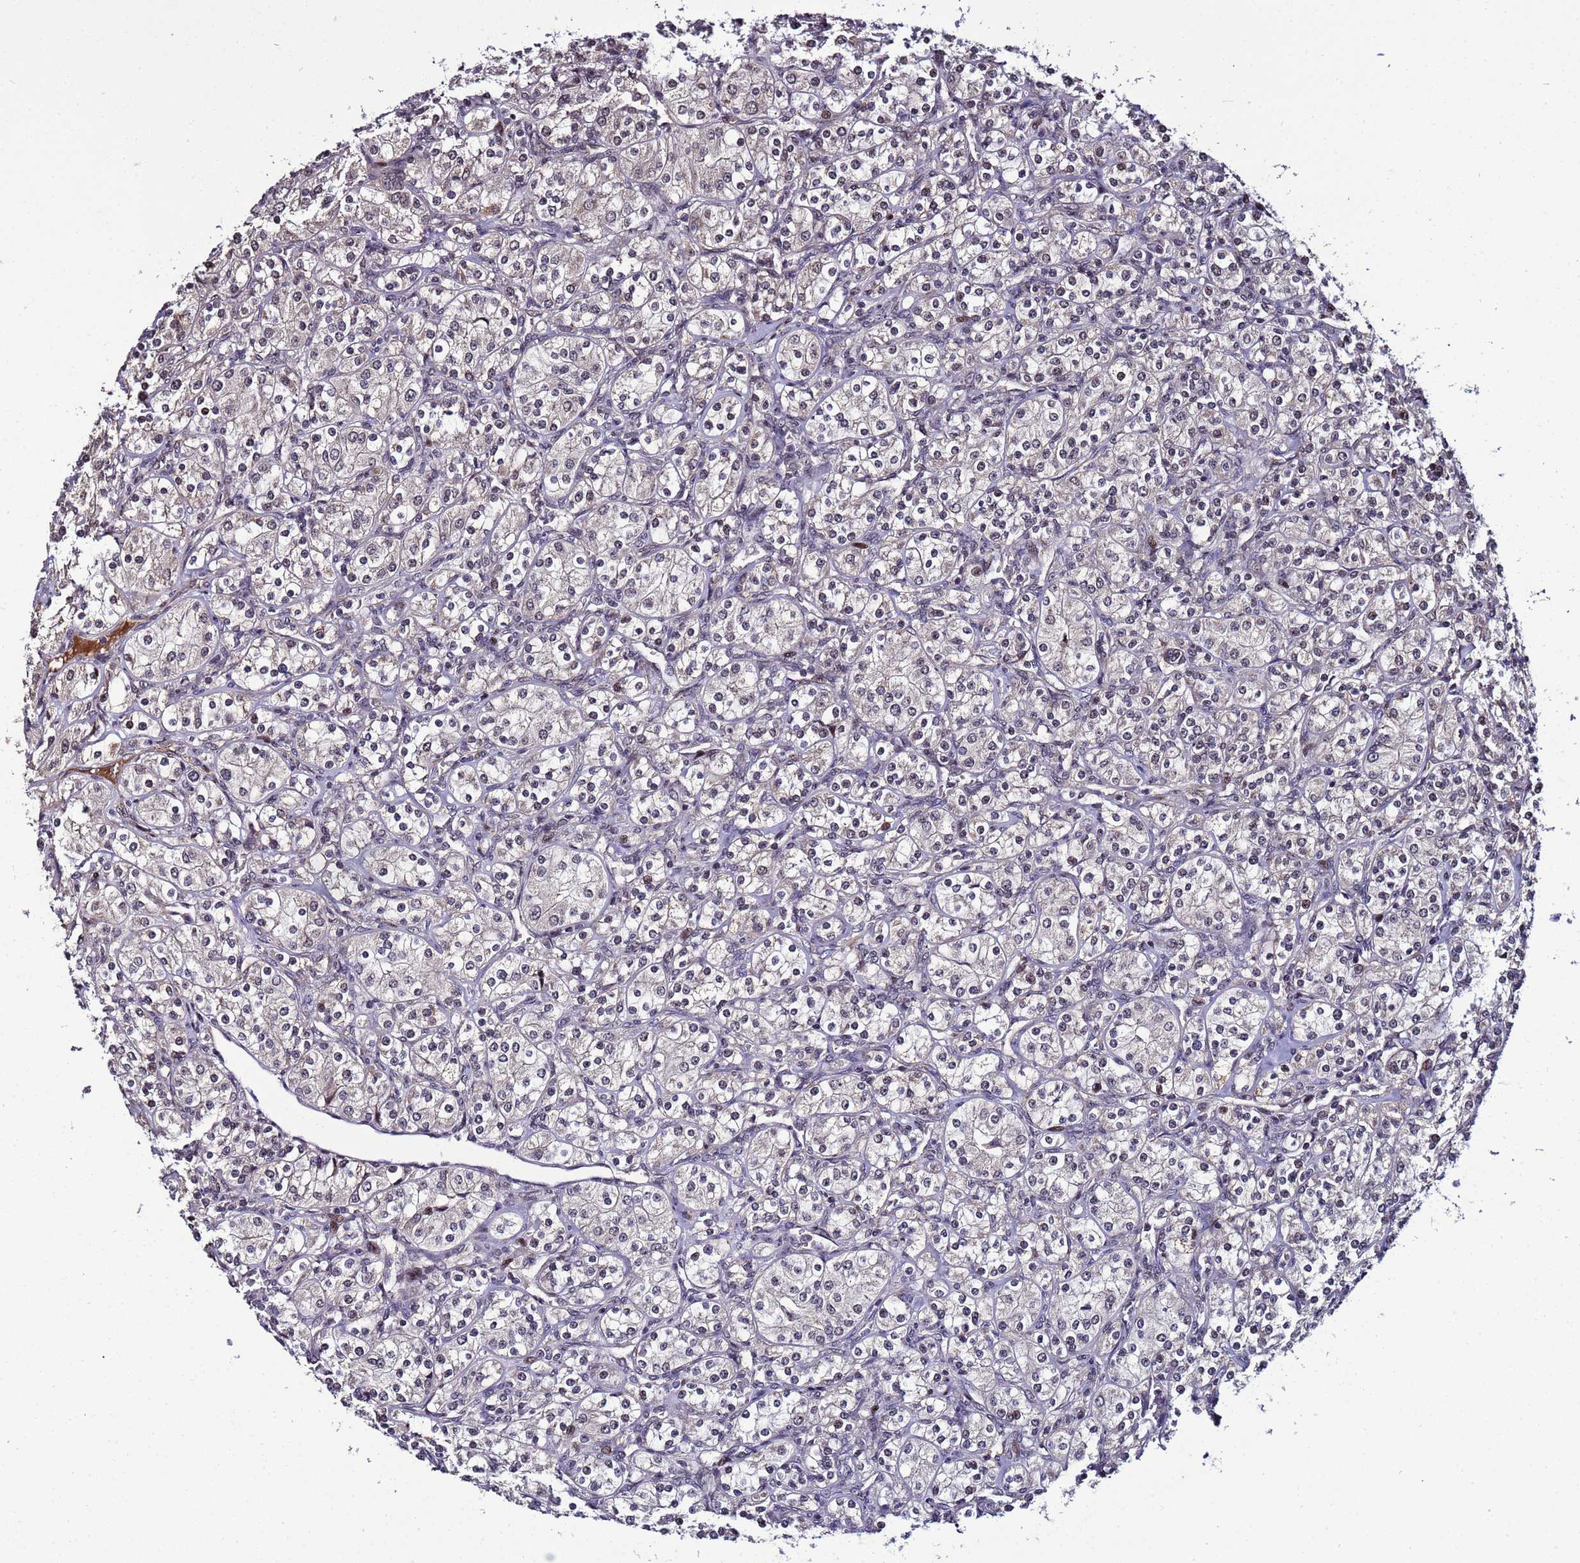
{"staining": {"intensity": "weak", "quantity": "<25%", "location": "nuclear"}, "tissue": "renal cancer", "cell_type": "Tumor cells", "image_type": "cancer", "snomed": [{"axis": "morphology", "description": "Adenocarcinoma, NOS"}, {"axis": "topography", "description": "Kidney"}], "caption": "Tumor cells are negative for protein expression in human renal cancer.", "gene": "WNK4", "patient": {"sex": "male", "age": 77}}